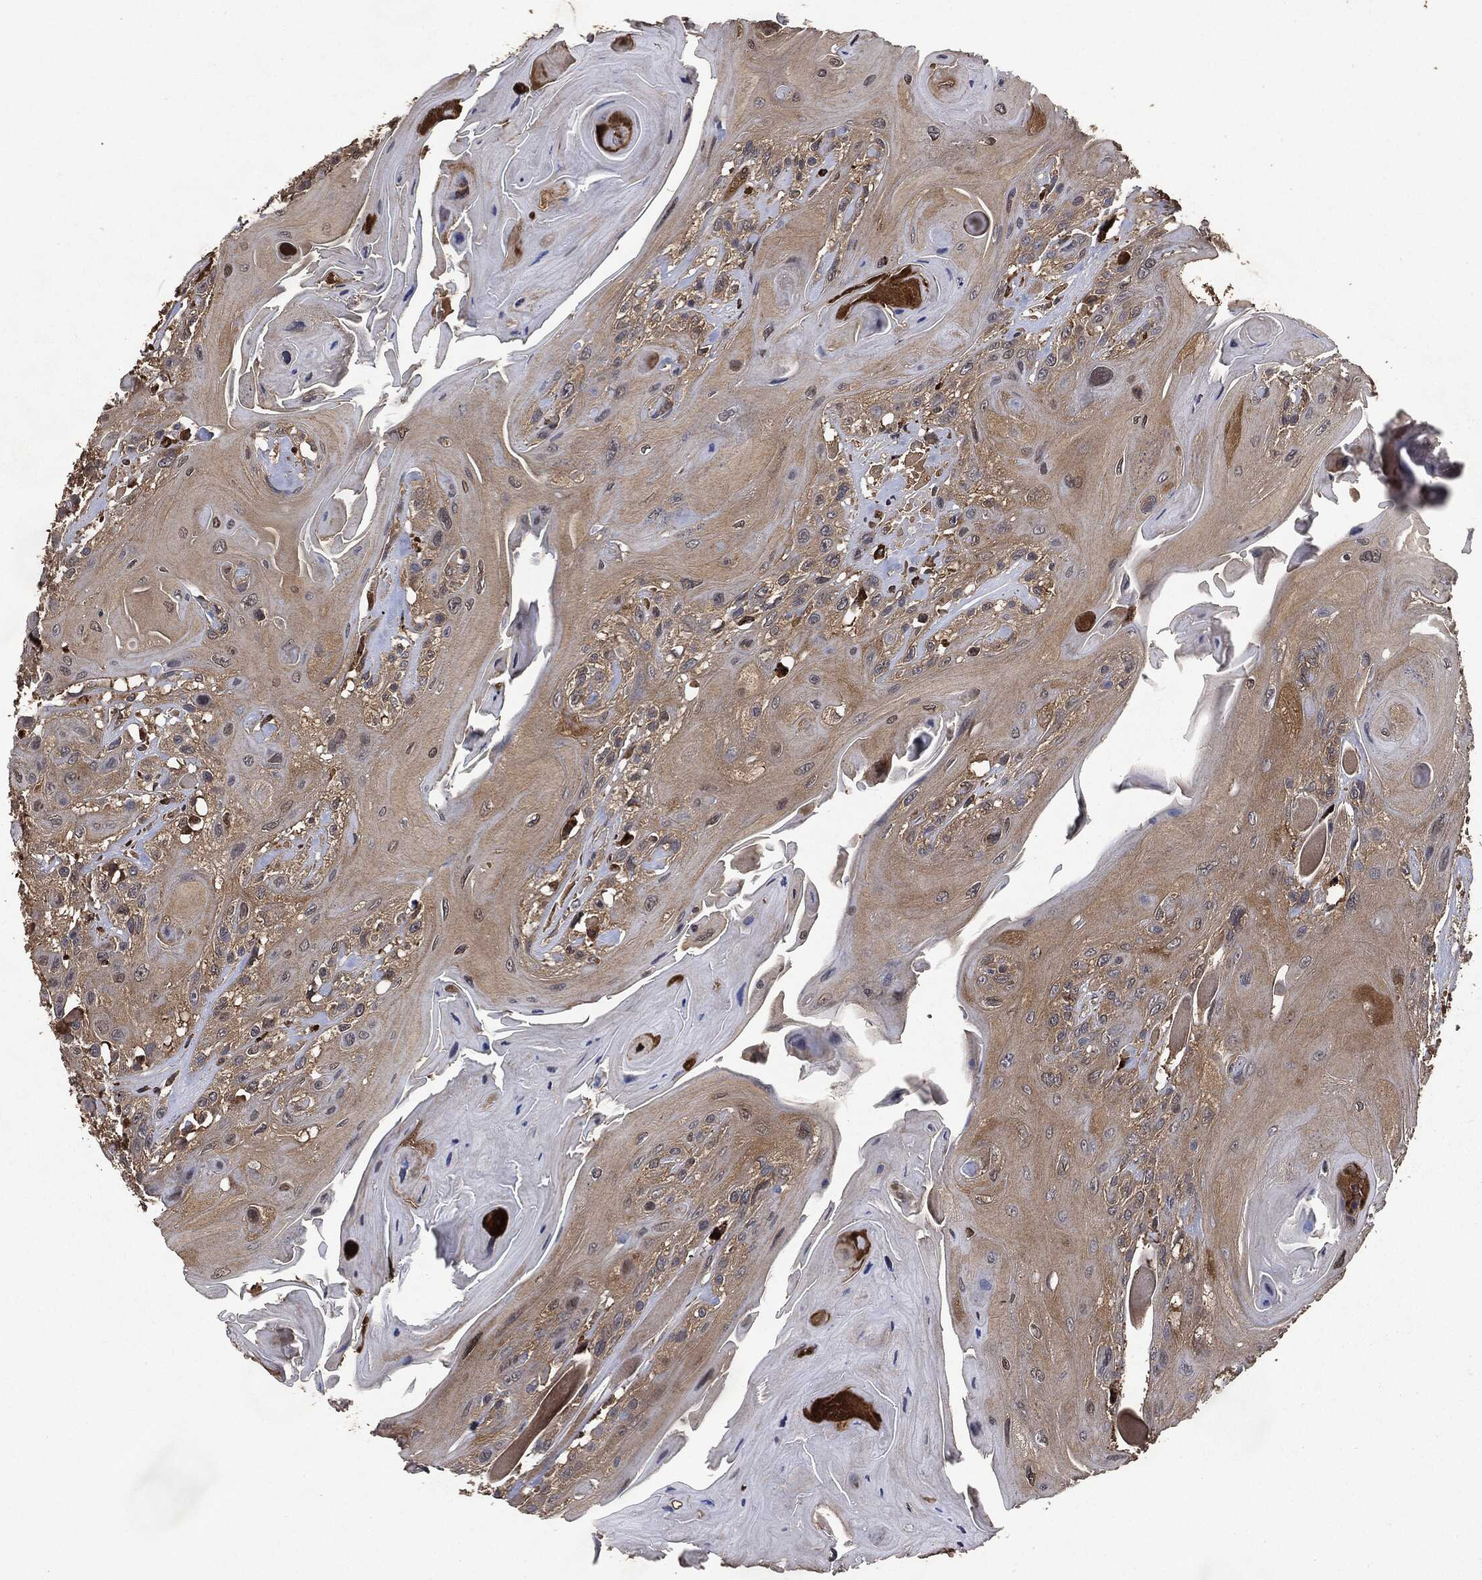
{"staining": {"intensity": "weak", "quantity": ">75%", "location": "cytoplasmic/membranous"}, "tissue": "head and neck cancer", "cell_type": "Tumor cells", "image_type": "cancer", "snomed": [{"axis": "morphology", "description": "Squamous cell carcinoma, NOS"}, {"axis": "topography", "description": "Head-Neck"}], "caption": "The immunohistochemical stain highlights weak cytoplasmic/membranous expression in tumor cells of head and neck squamous cell carcinoma tissue. The staining was performed using DAB (3,3'-diaminobenzidine), with brown indicating positive protein expression. Nuclei are stained blue with hematoxylin.", "gene": "BRAF", "patient": {"sex": "female", "age": 59}}